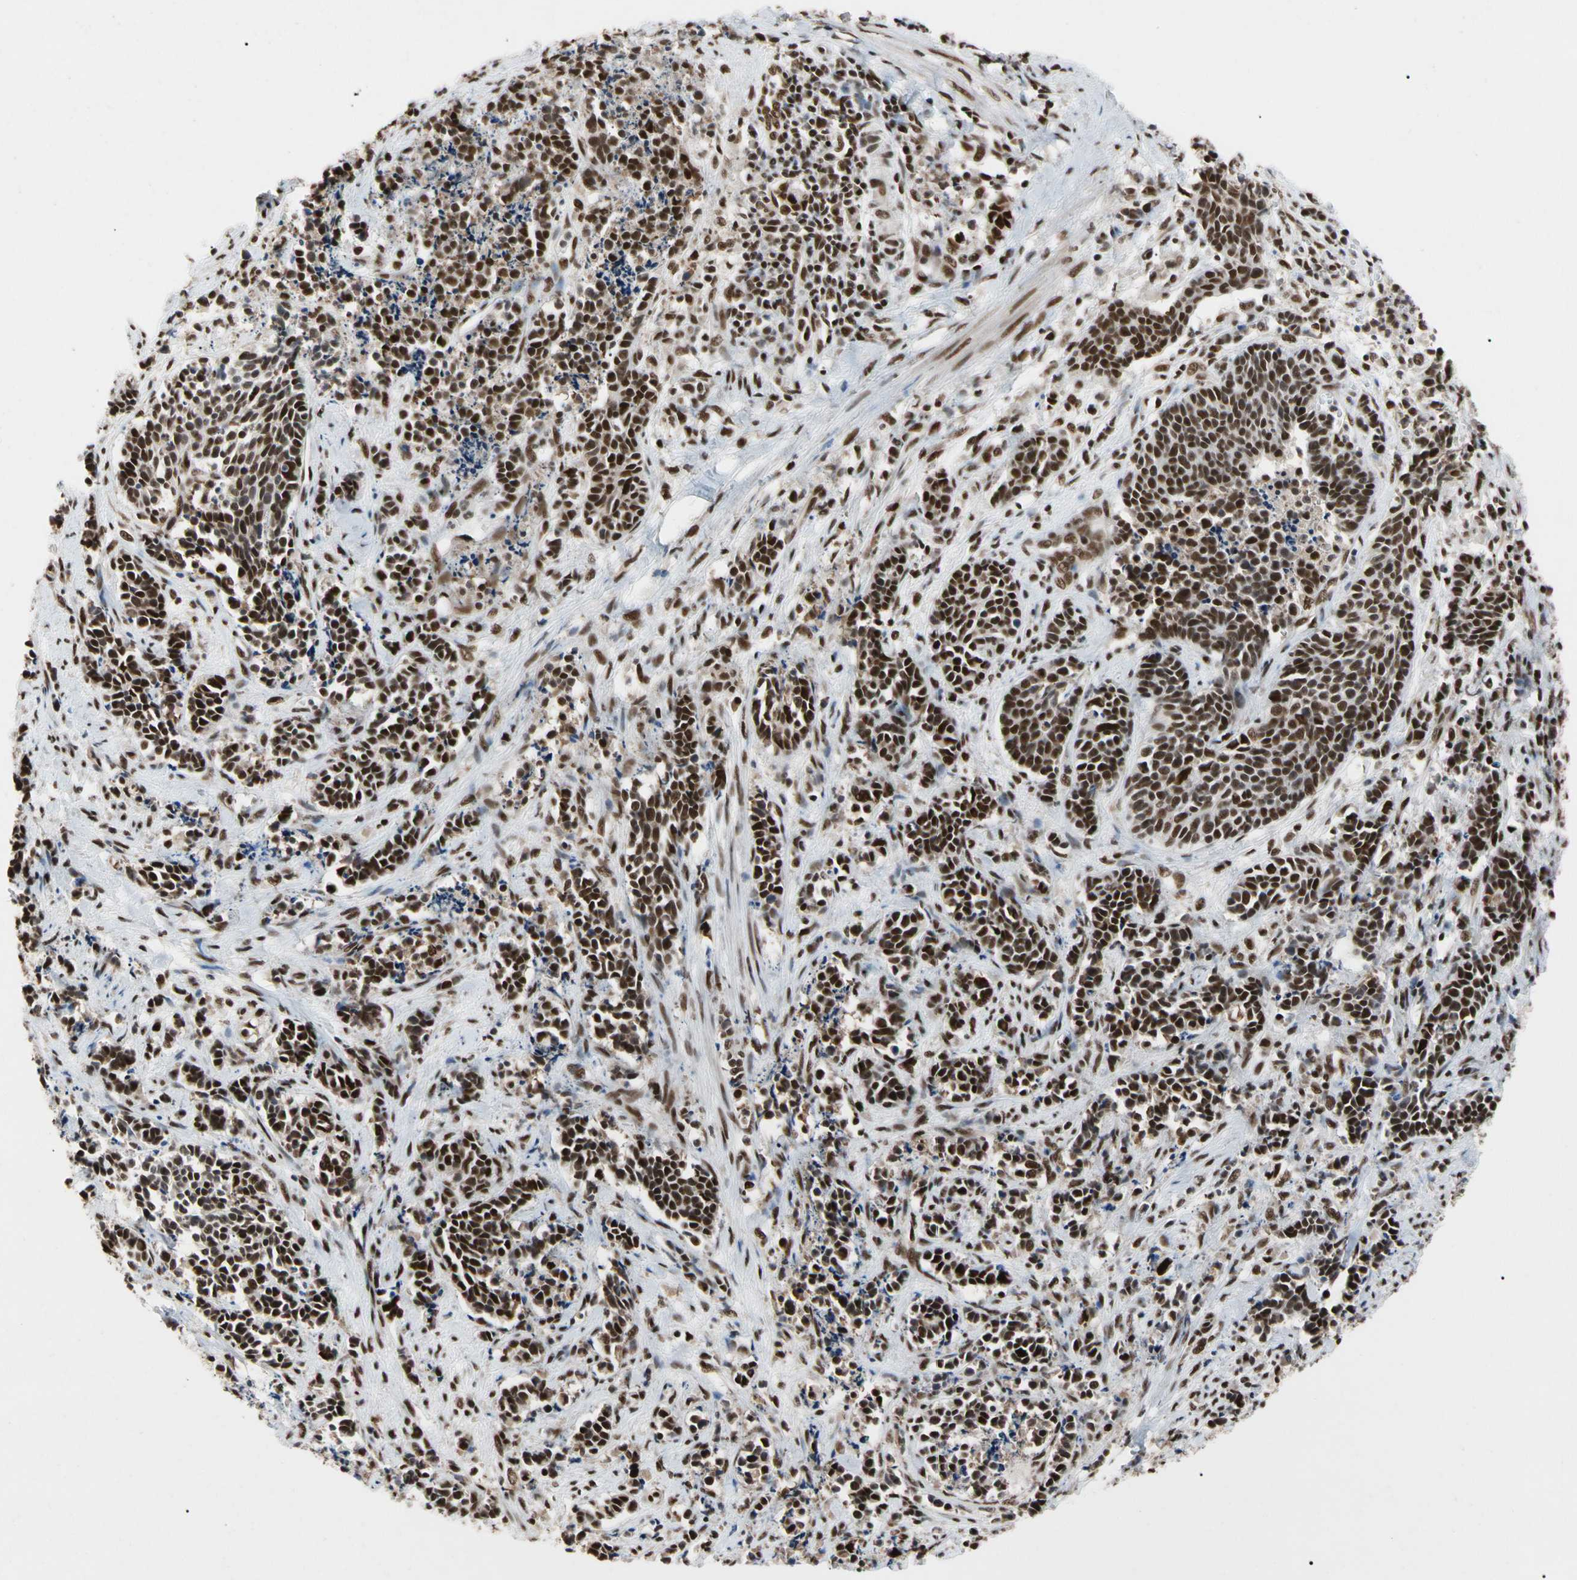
{"staining": {"intensity": "strong", "quantity": ">75%", "location": "nuclear"}, "tissue": "cervical cancer", "cell_type": "Tumor cells", "image_type": "cancer", "snomed": [{"axis": "morphology", "description": "Squamous cell carcinoma, NOS"}, {"axis": "topography", "description": "Cervix"}], "caption": "The immunohistochemical stain shows strong nuclear staining in tumor cells of cervical squamous cell carcinoma tissue.", "gene": "FAM98B", "patient": {"sex": "female", "age": 35}}